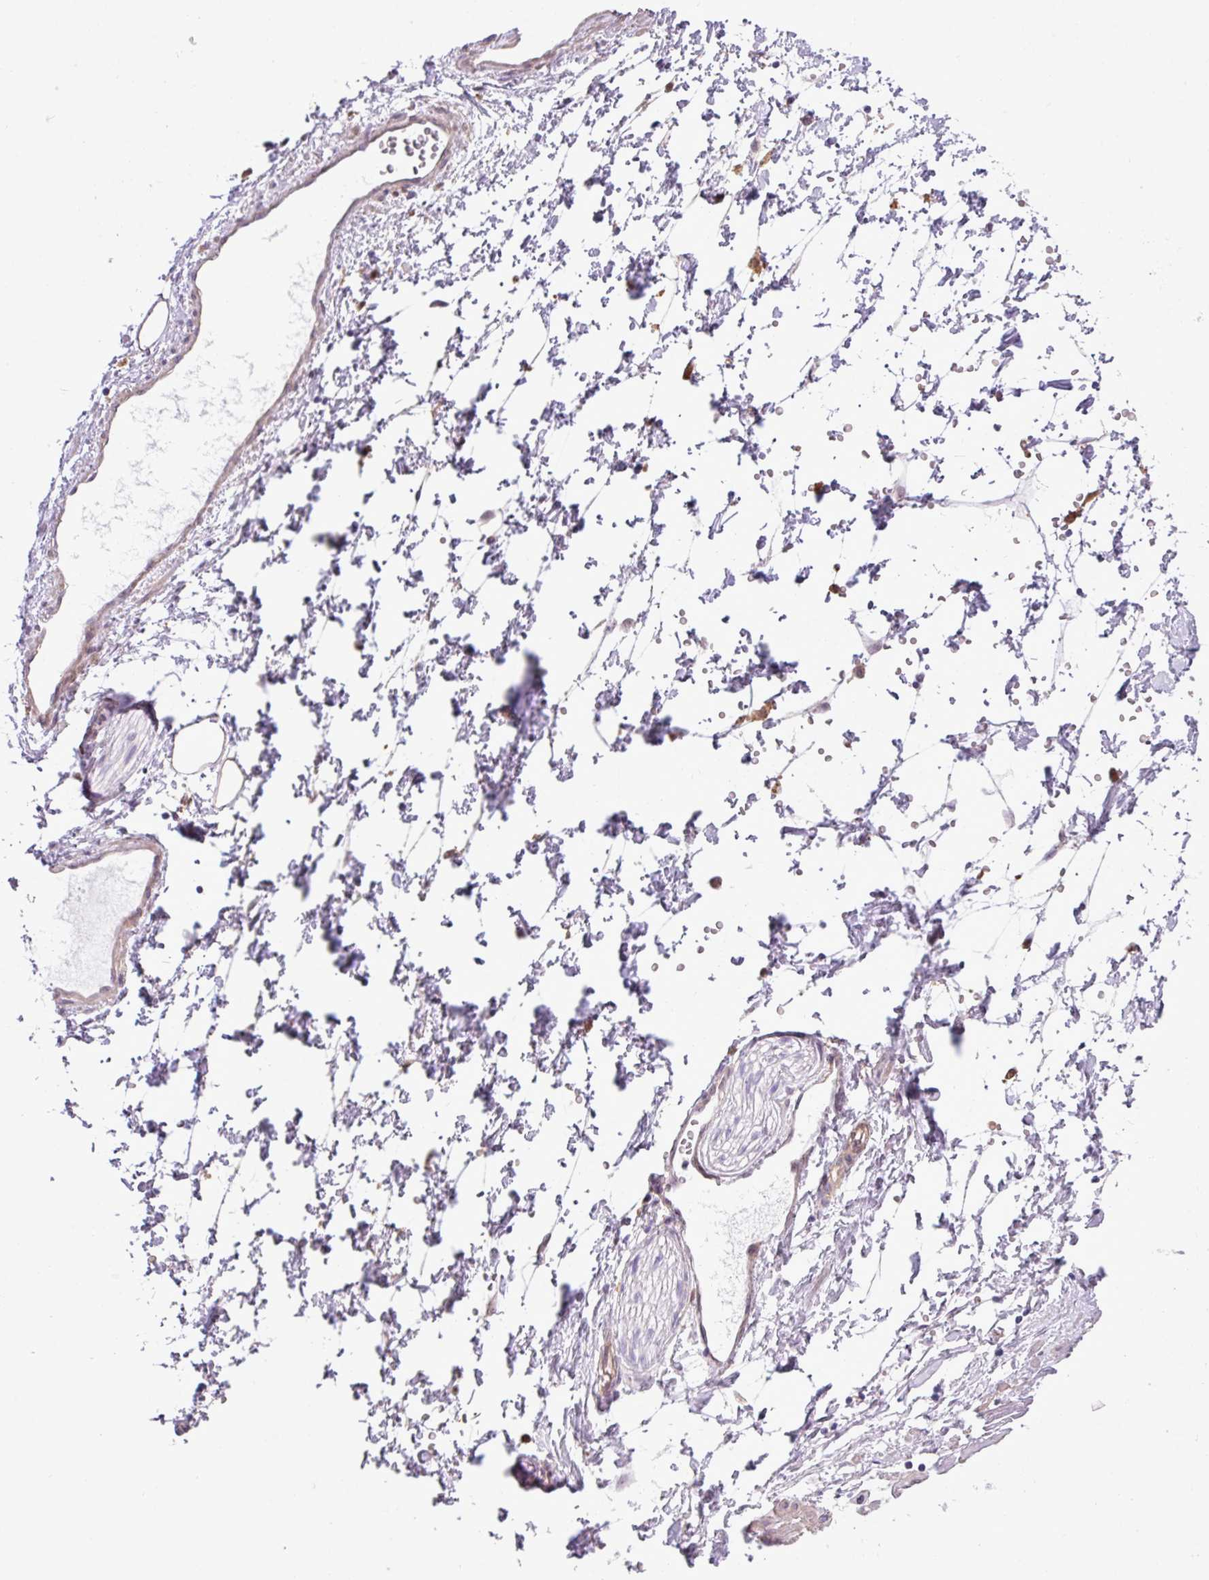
{"staining": {"intensity": "negative", "quantity": "none", "location": "none"}, "tissue": "adipose tissue", "cell_type": "Adipocytes", "image_type": "normal", "snomed": [{"axis": "morphology", "description": "Normal tissue, NOS"}, {"axis": "topography", "description": "Prostate"}, {"axis": "topography", "description": "Peripheral nerve tissue"}], "caption": "Immunohistochemistry photomicrograph of unremarkable adipose tissue: adipose tissue stained with DAB (3,3'-diaminobenzidine) shows no significant protein expression in adipocytes.", "gene": "MAK16", "patient": {"sex": "male", "age": 55}}